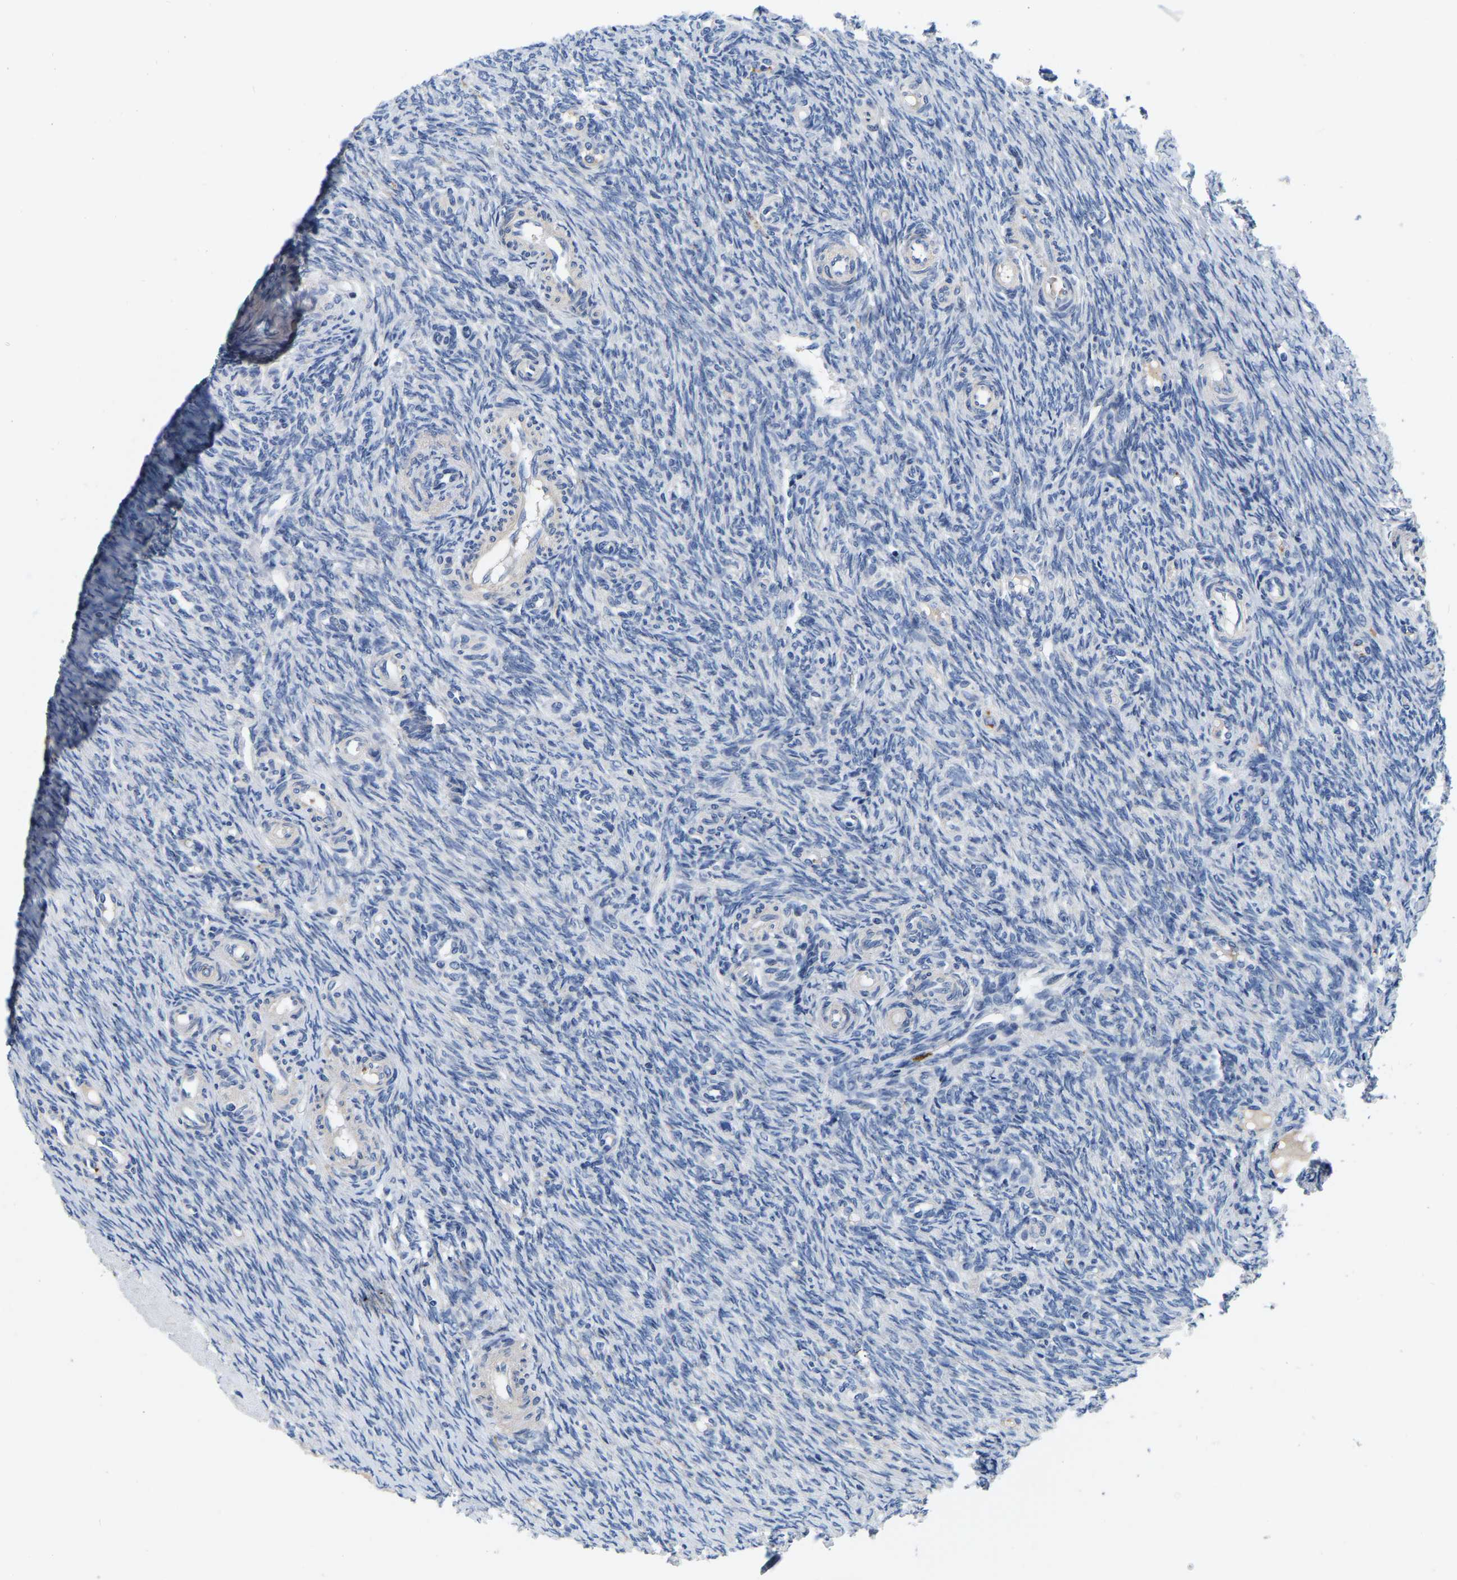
{"staining": {"intensity": "negative", "quantity": "none", "location": "none"}, "tissue": "ovary", "cell_type": "Ovarian stroma cells", "image_type": "normal", "snomed": [{"axis": "morphology", "description": "Normal tissue, NOS"}, {"axis": "topography", "description": "Ovary"}], "caption": "A high-resolution histopathology image shows IHC staining of benign ovary, which displays no significant expression in ovarian stroma cells.", "gene": "RAB27B", "patient": {"sex": "female", "age": 41}}